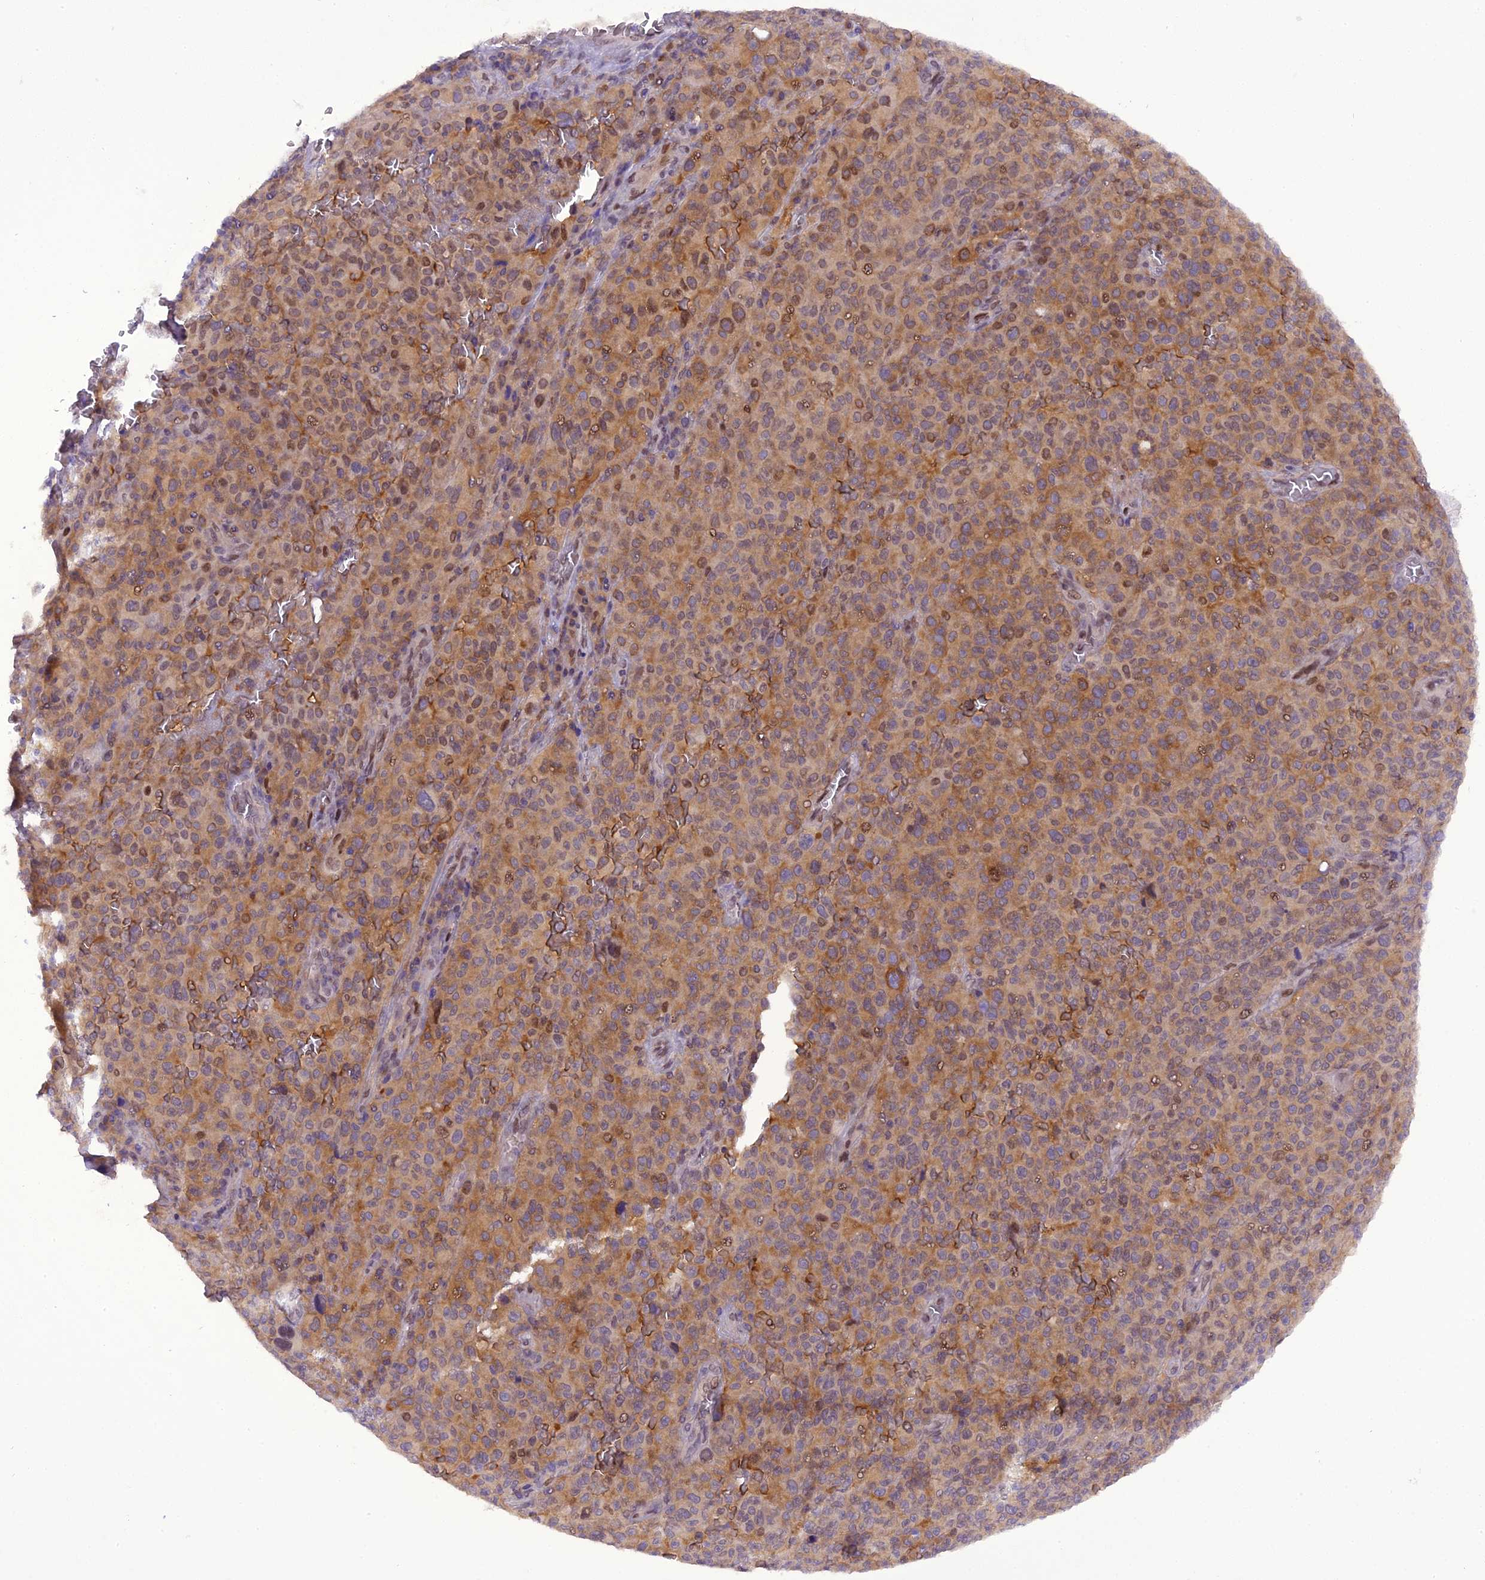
{"staining": {"intensity": "moderate", "quantity": ">75%", "location": "cytoplasmic/membranous"}, "tissue": "melanoma", "cell_type": "Tumor cells", "image_type": "cancer", "snomed": [{"axis": "morphology", "description": "Malignant melanoma, NOS"}, {"axis": "topography", "description": "Skin"}], "caption": "This image exhibits immunohistochemistry staining of melanoma, with medium moderate cytoplasmic/membranous staining in approximately >75% of tumor cells.", "gene": "RABGGTA", "patient": {"sex": "female", "age": 82}}